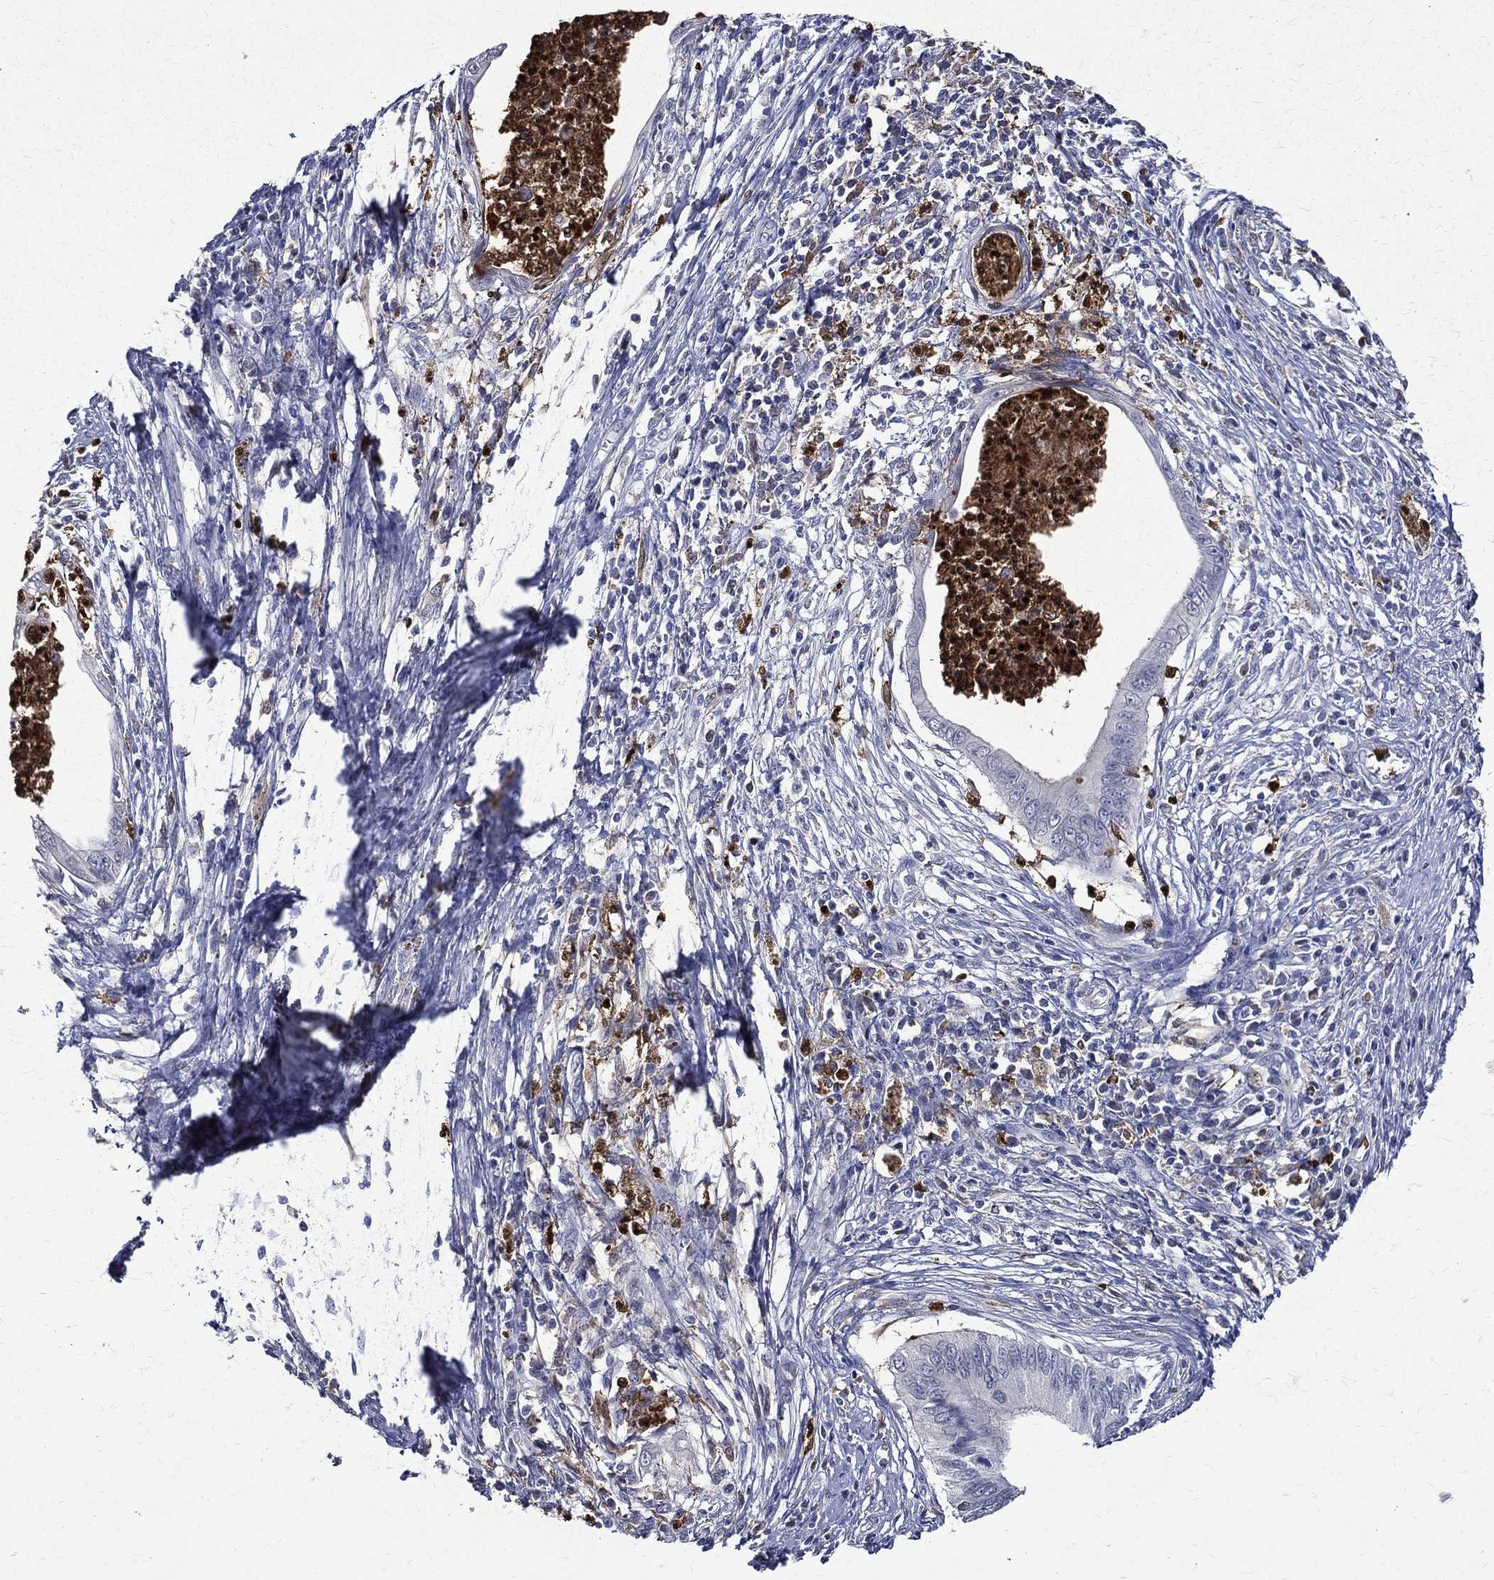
{"staining": {"intensity": "negative", "quantity": "none", "location": "none"}, "tissue": "cervical cancer", "cell_type": "Tumor cells", "image_type": "cancer", "snomed": [{"axis": "morphology", "description": "Adenocarcinoma, NOS"}, {"axis": "topography", "description": "Cervix"}], "caption": "Immunohistochemical staining of cervical cancer shows no significant positivity in tumor cells.", "gene": "GPR171", "patient": {"sex": "female", "age": 42}}